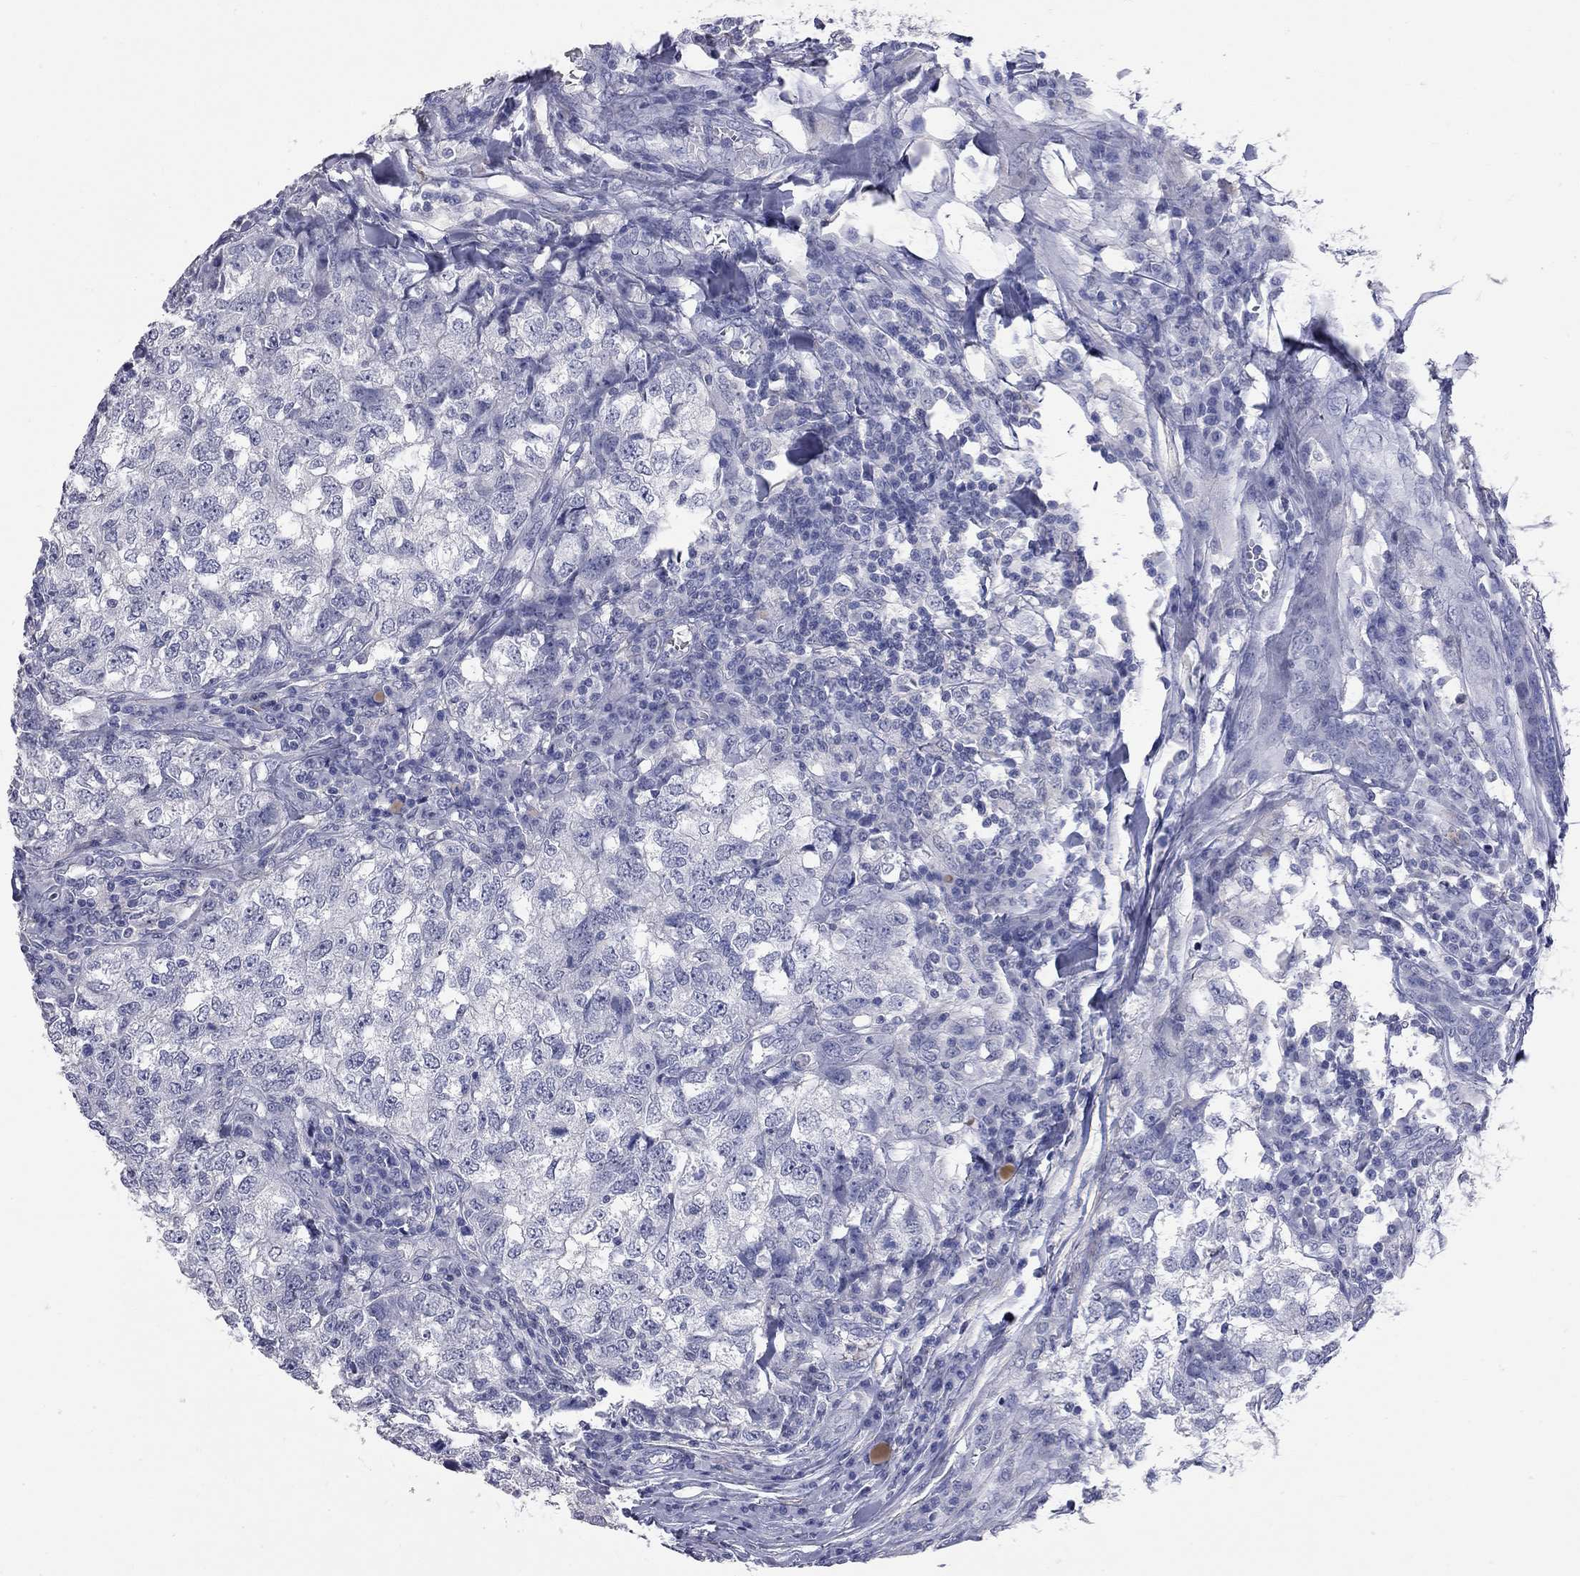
{"staining": {"intensity": "negative", "quantity": "none", "location": "none"}, "tissue": "breast cancer", "cell_type": "Tumor cells", "image_type": "cancer", "snomed": [{"axis": "morphology", "description": "Duct carcinoma"}, {"axis": "topography", "description": "Breast"}], "caption": "Micrograph shows no significant protein expression in tumor cells of infiltrating ductal carcinoma (breast). (Brightfield microscopy of DAB immunohistochemistry at high magnification).", "gene": "FAM221B", "patient": {"sex": "female", "age": 30}}